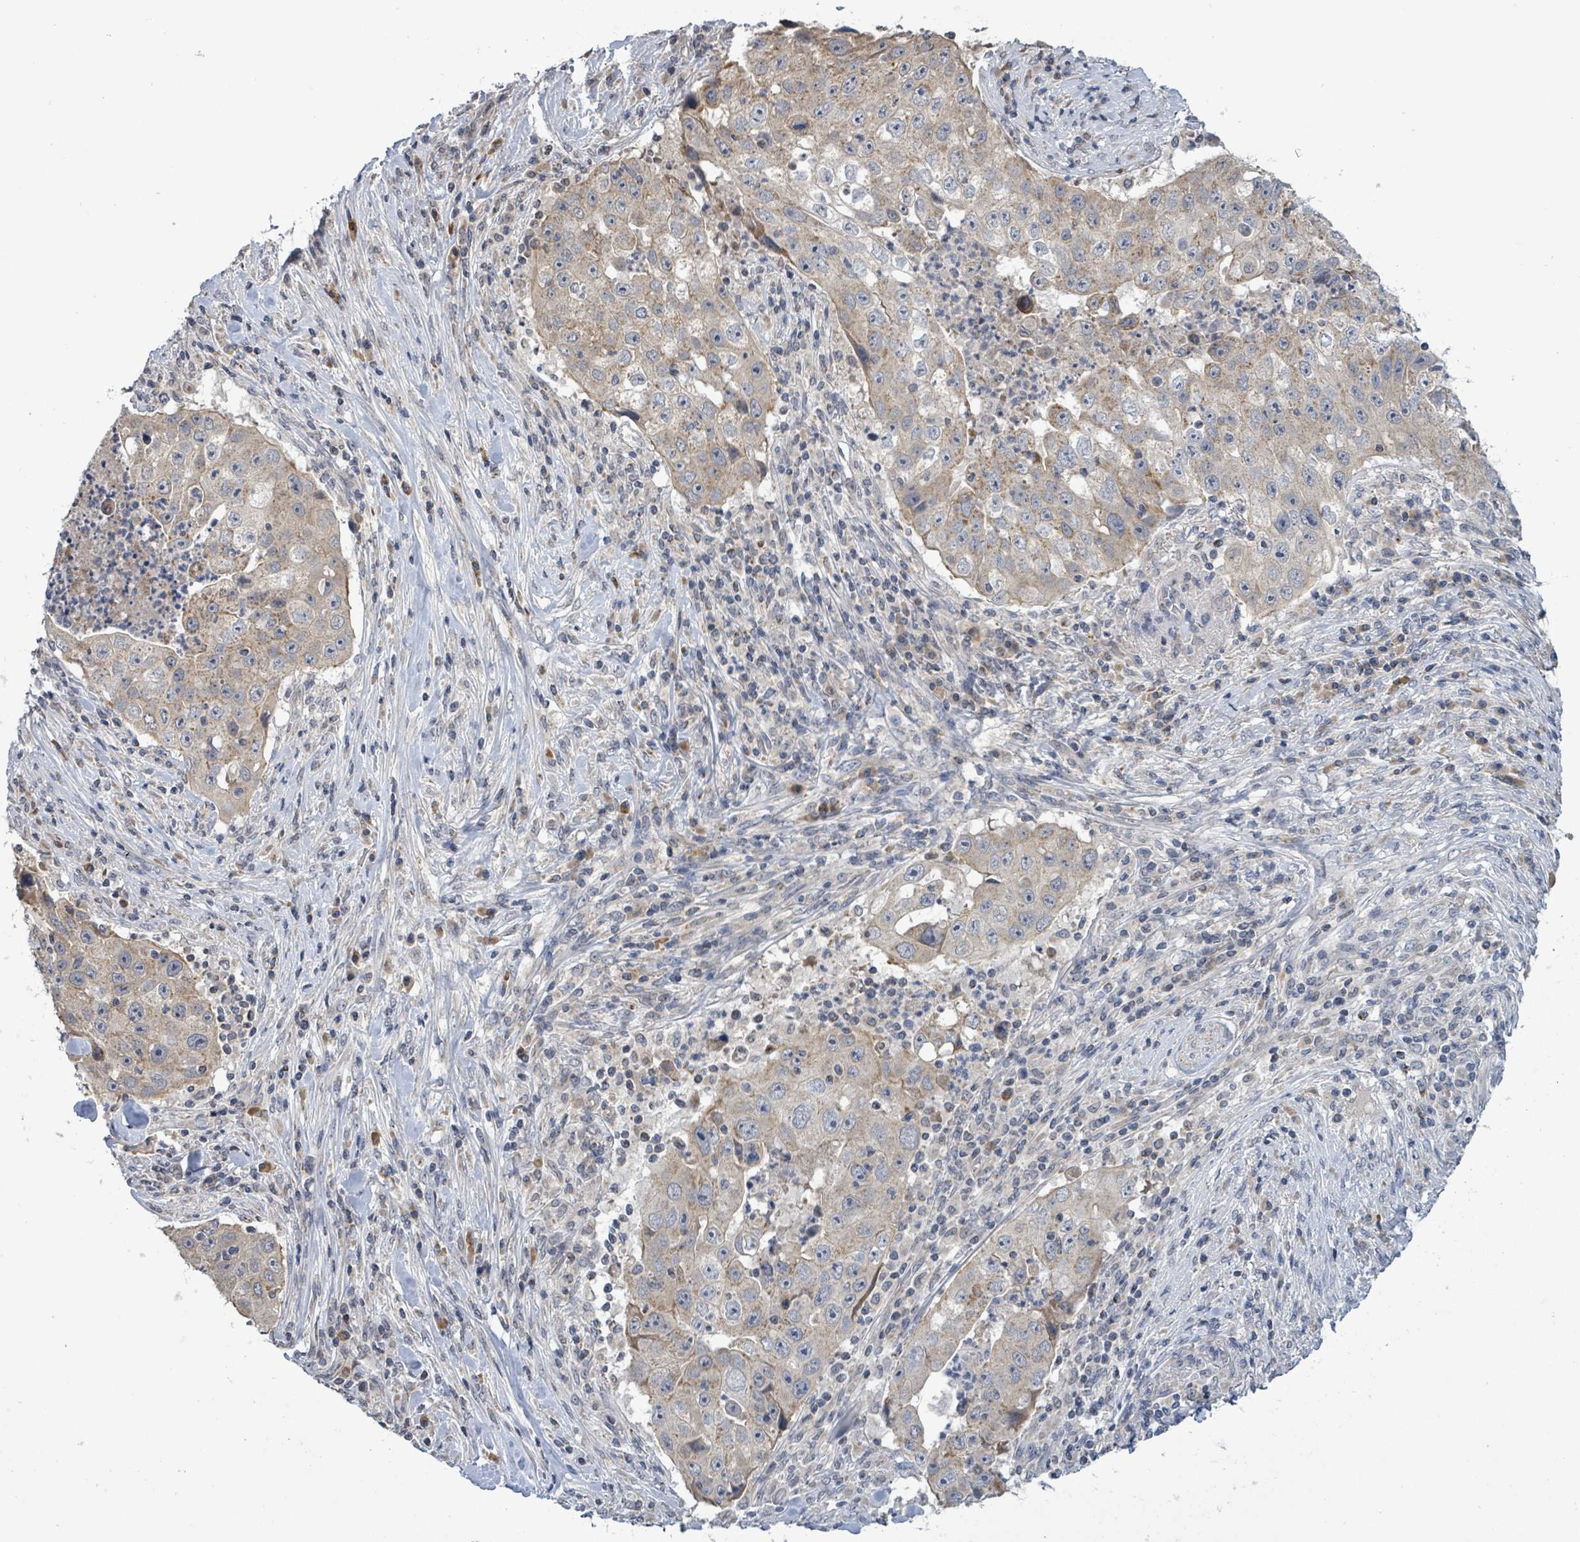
{"staining": {"intensity": "weak", "quantity": "25%-75%", "location": "cytoplasmic/membranous"}, "tissue": "lung cancer", "cell_type": "Tumor cells", "image_type": "cancer", "snomed": [{"axis": "morphology", "description": "Squamous cell carcinoma, NOS"}, {"axis": "topography", "description": "Lung"}], "caption": "Immunohistochemical staining of human lung cancer displays weak cytoplasmic/membranous protein staining in approximately 25%-75% of tumor cells.", "gene": "COQ10B", "patient": {"sex": "male", "age": 64}}